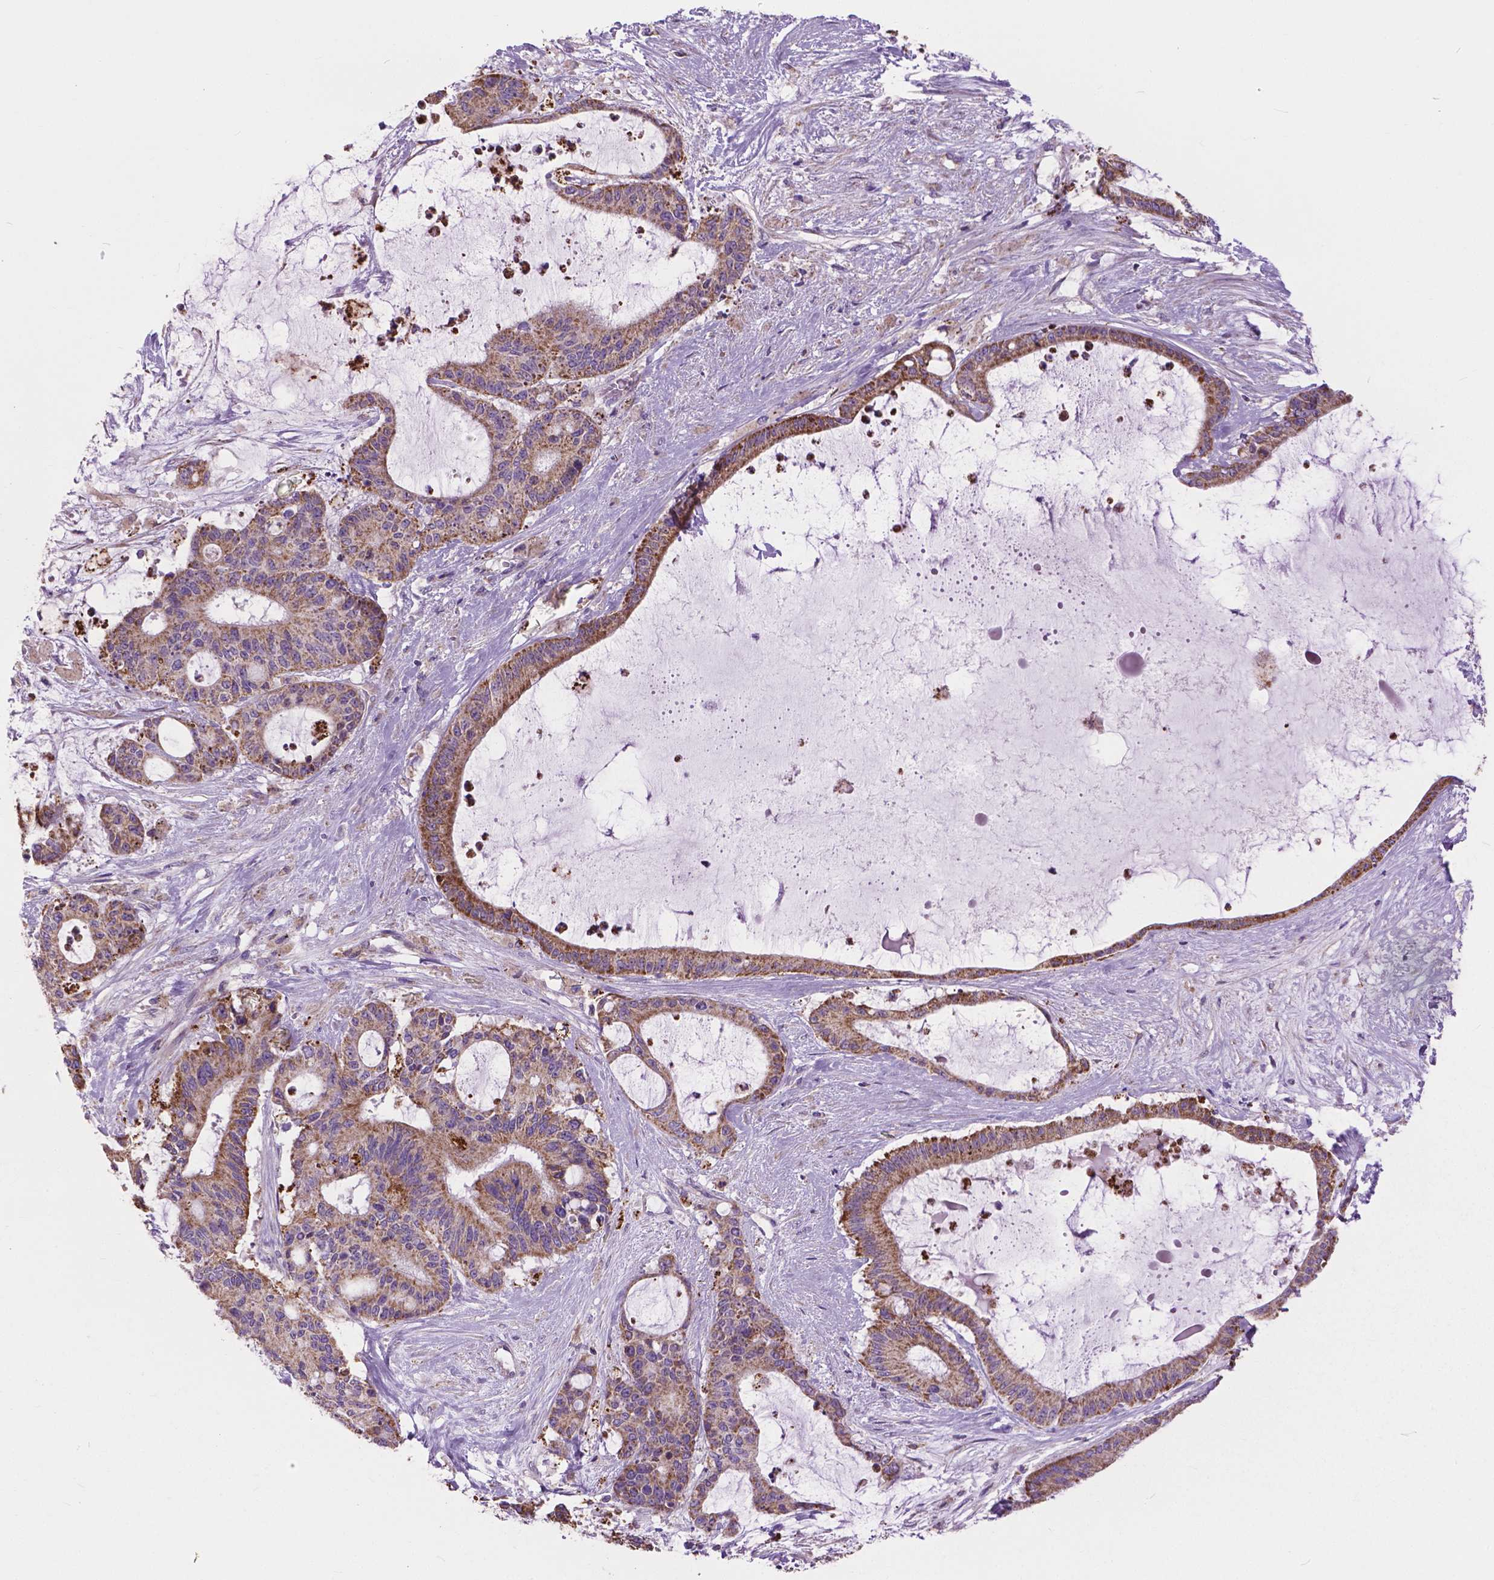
{"staining": {"intensity": "moderate", "quantity": ">75%", "location": "cytoplasmic/membranous"}, "tissue": "liver cancer", "cell_type": "Tumor cells", "image_type": "cancer", "snomed": [{"axis": "morphology", "description": "Normal tissue, NOS"}, {"axis": "morphology", "description": "Cholangiocarcinoma"}, {"axis": "topography", "description": "Liver"}, {"axis": "topography", "description": "Peripheral nerve tissue"}], "caption": "DAB immunohistochemical staining of human liver cholangiocarcinoma shows moderate cytoplasmic/membranous protein expression in about >75% of tumor cells.", "gene": "VDAC1", "patient": {"sex": "female", "age": 73}}